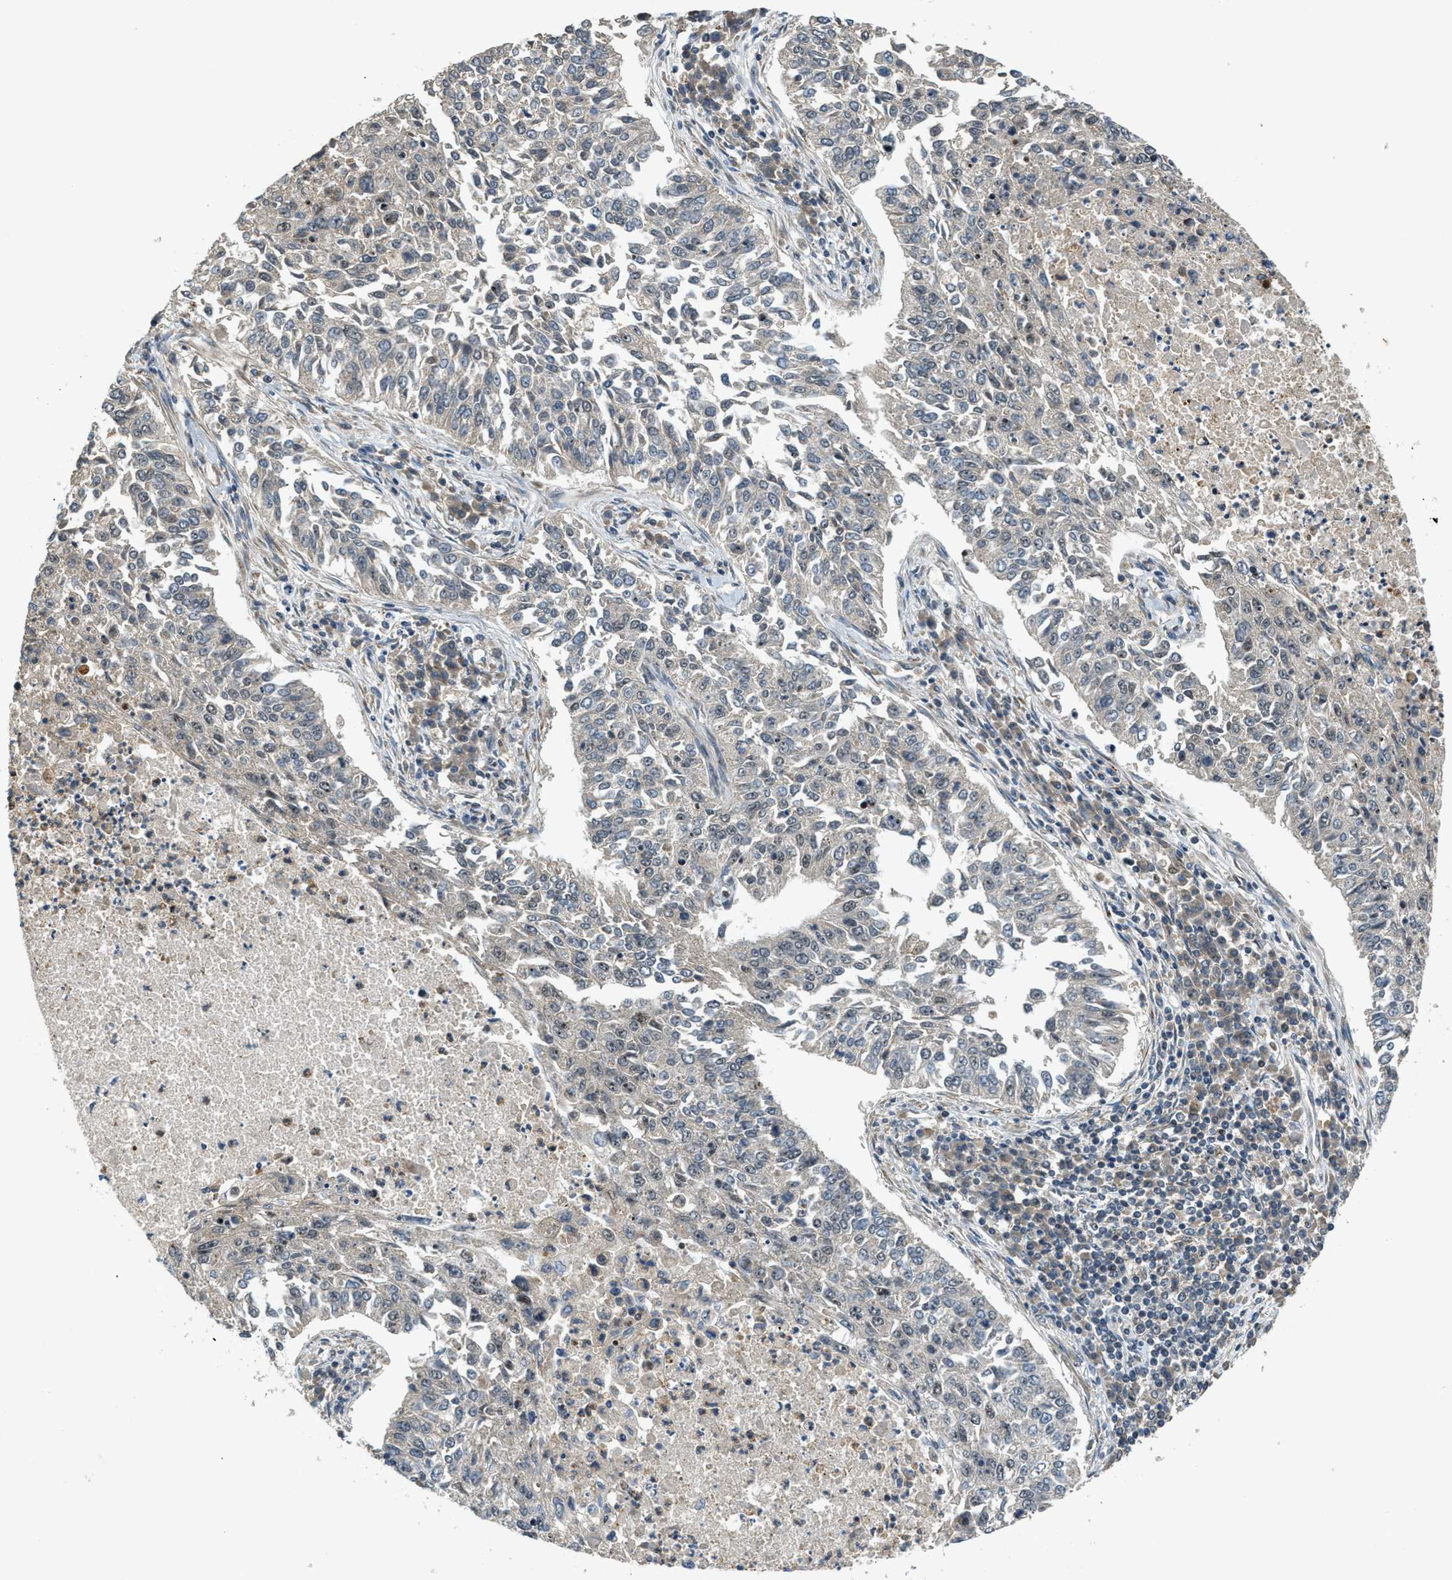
{"staining": {"intensity": "negative", "quantity": "none", "location": "none"}, "tissue": "lung cancer", "cell_type": "Tumor cells", "image_type": "cancer", "snomed": [{"axis": "morphology", "description": "Normal tissue, NOS"}, {"axis": "morphology", "description": "Squamous cell carcinoma, NOS"}, {"axis": "topography", "description": "Cartilage tissue"}, {"axis": "topography", "description": "Bronchus"}, {"axis": "topography", "description": "Lung"}], "caption": "Immunohistochemical staining of human lung squamous cell carcinoma demonstrates no significant positivity in tumor cells.", "gene": "TRAPPC14", "patient": {"sex": "female", "age": 49}}